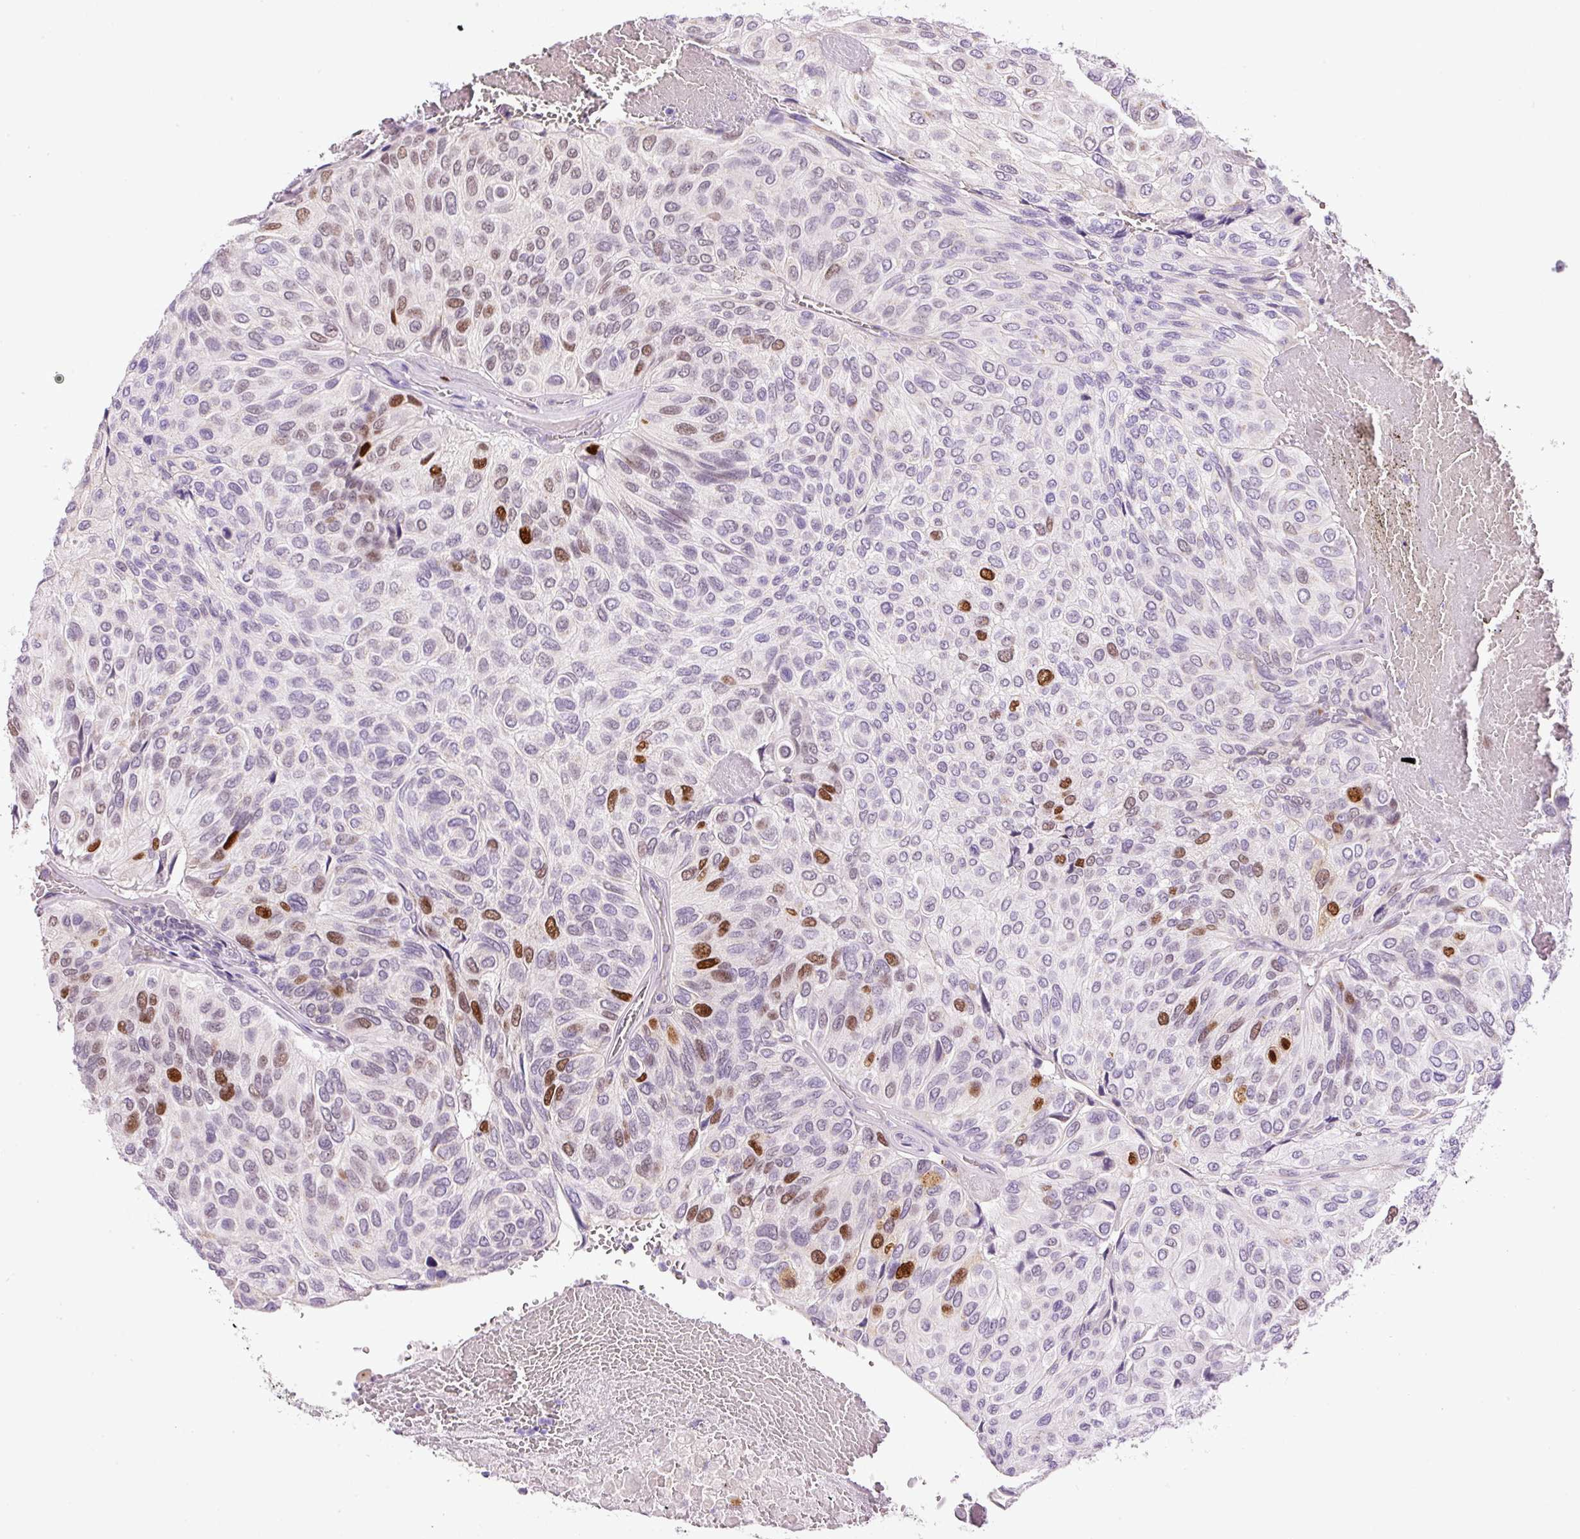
{"staining": {"intensity": "strong", "quantity": "<25%", "location": "nuclear"}, "tissue": "urothelial cancer", "cell_type": "Tumor cells", "image_type": "cancer", "snomed": [{"axis": "morphology", "description": "Urothelial carcinoma, High grade"}, {"axis": "topography", "description": "Urinary bladder"}], "caption": "The micrograph exhibits staining of urothelial cancer, revealing strong nuclear protein staining (brown color) within tumor cells. Nuclei are stained in blue.", "gene": "KPNA2", "patient": {"sex": "male", "age": 66}}